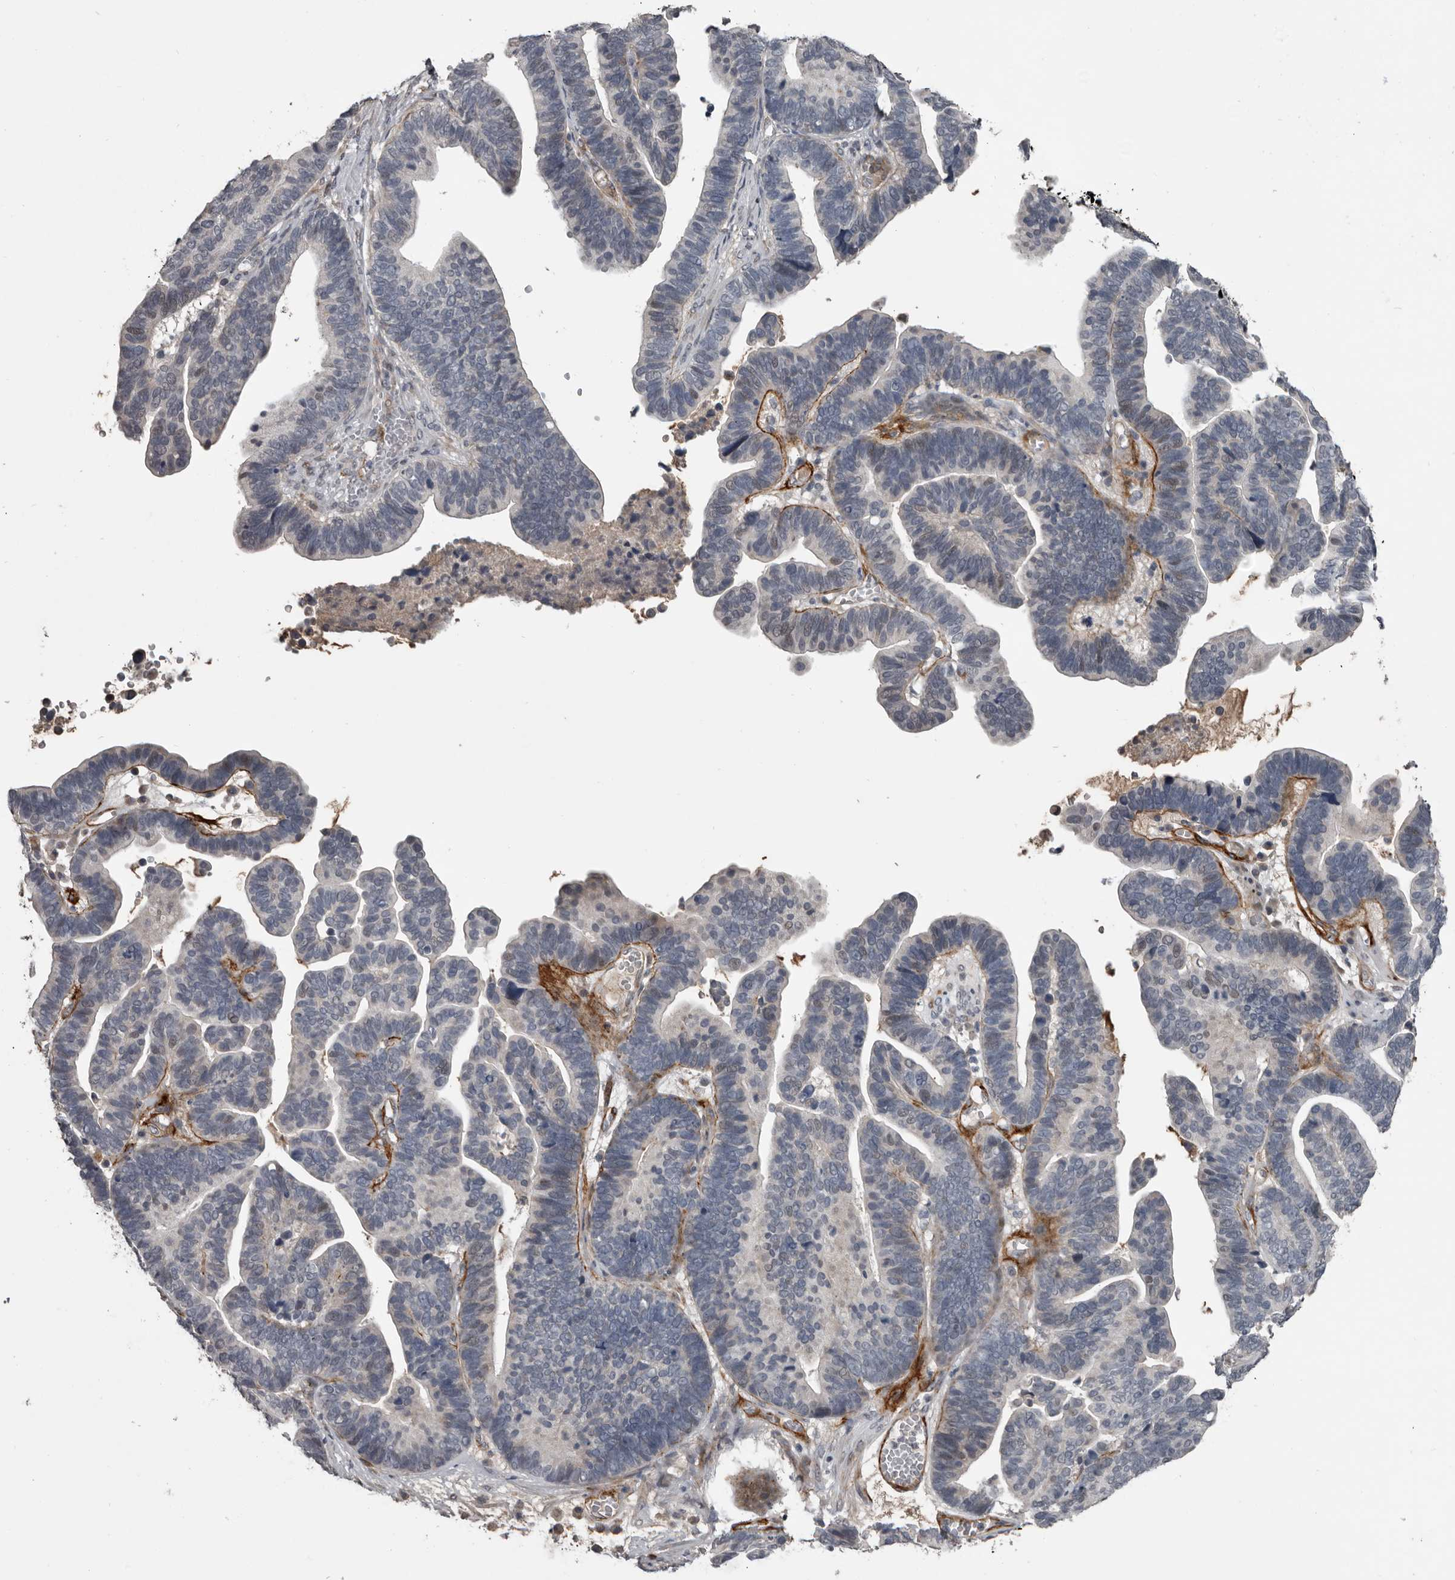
{"staining": {"intensity": "negative", "quantity": "none", "location": "none"}, "tissue": "ovarian cancer", "cell_type": "Tumor cells", "image_type": "cancer", "snomed": [{"axis": "morphology", "description": "Cystadenocarcinoma, serous, NOS"}, {"axis": "topography", "description": "Ovary"}], "caption": "Immunohistochemistry (IHC) photomicrograph of human ovarian serous cystadenocarcinoma stained for a protein (brown), which demonstrates no positivity in tumor cells.", "gene": "C1orf216", "patient": {"sex": "female", "age": 56}}